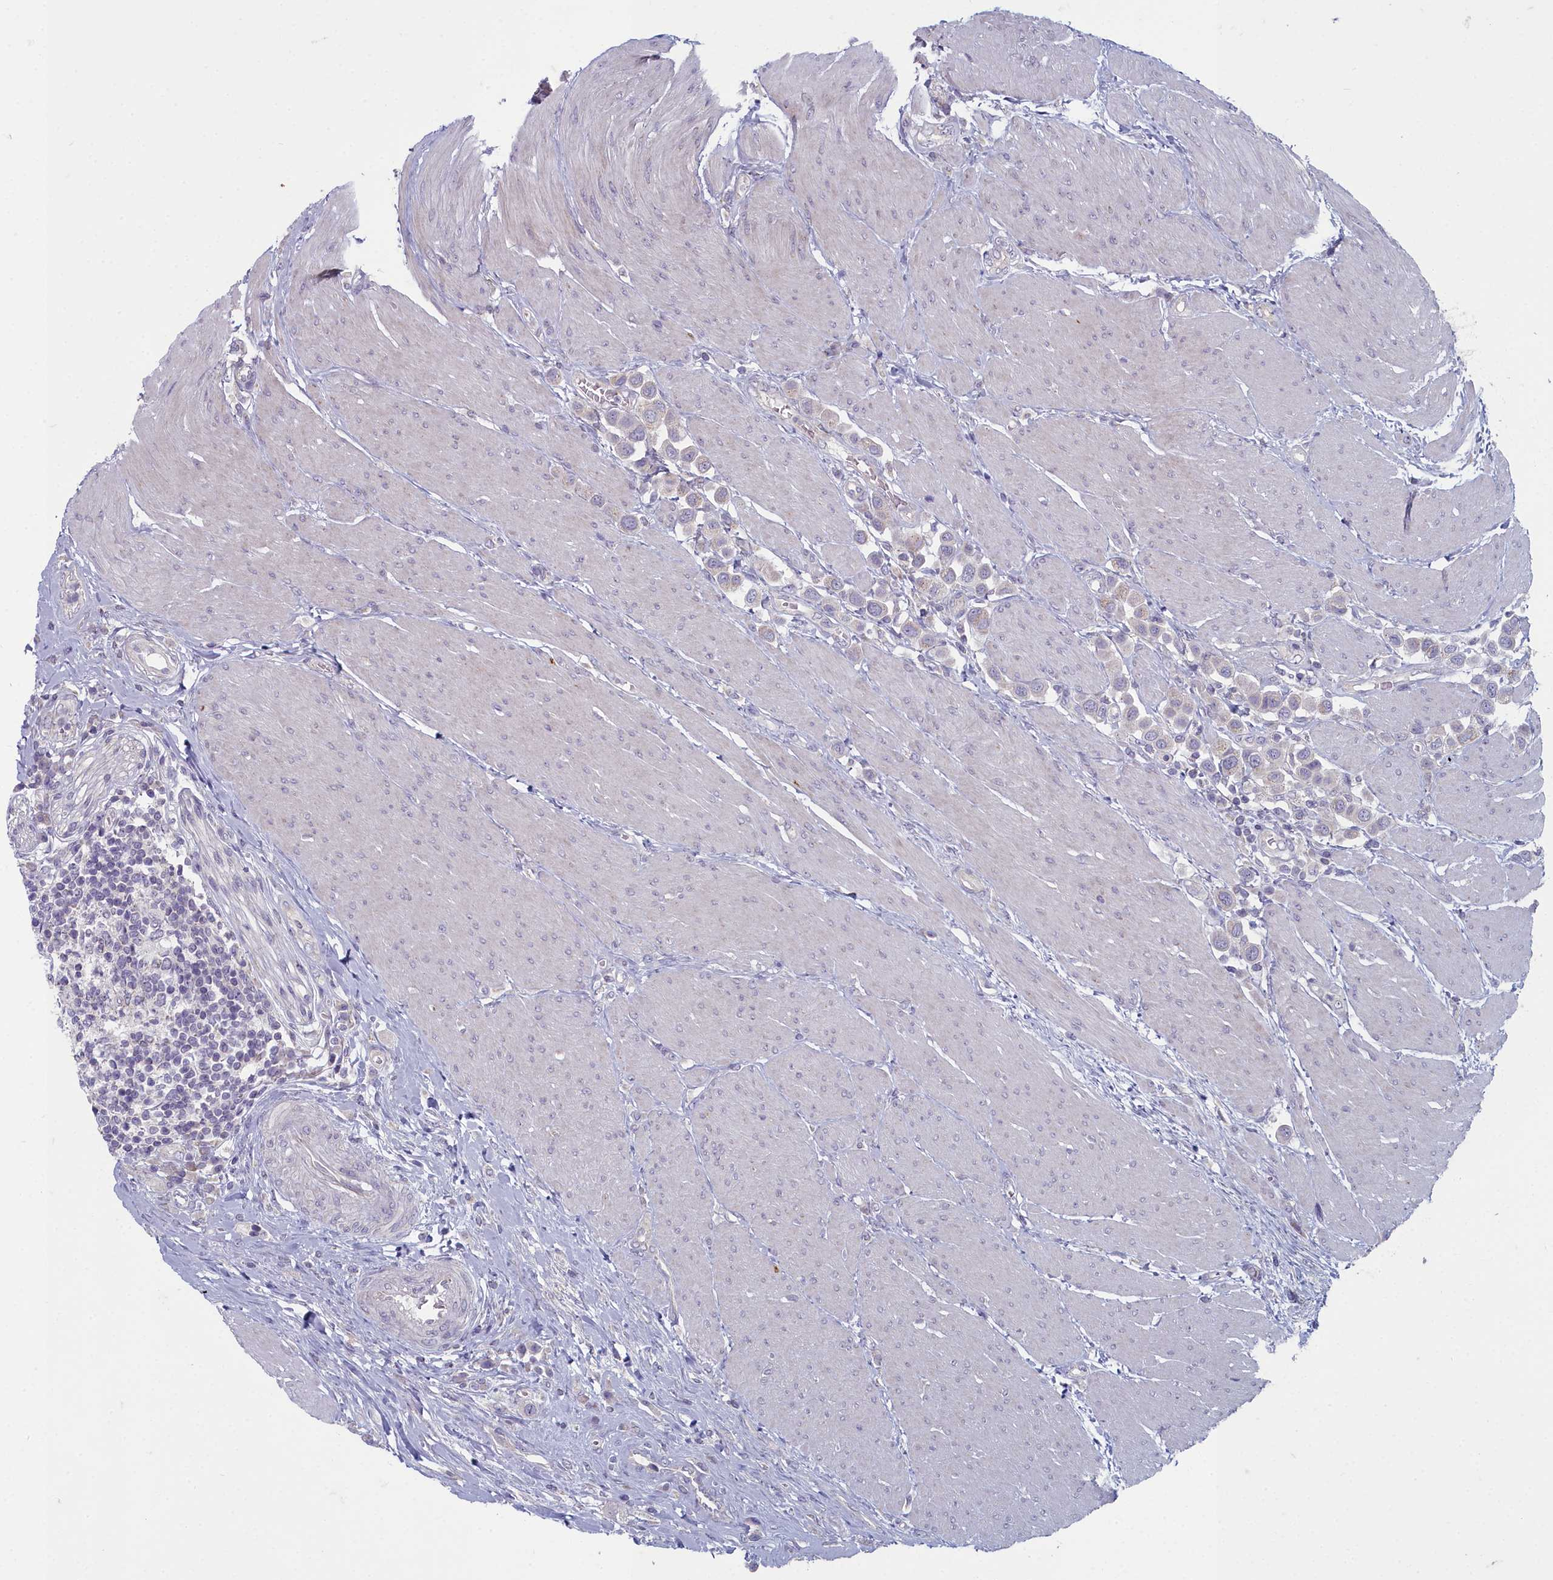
{"staining": {"intensity": "negative", "quantity": "none", "location": "none"}, "tissue": "urothelial cancer", "cell_type": "Tumor cells", "image_type": "cancer", "snomed": [{"axis": "morphology", "description": "Urothelial carcinoma, High grade"}, {"axis": "topography", "description": "Urinary bladder"}], "caption": "Immunohistochemistry micrograph of urothelial cancer stained for a protein (brown), which displays no positivity in tumor cells.", "gene": "INSYN2A", "patient": {"sex": "male", "age": 50}}